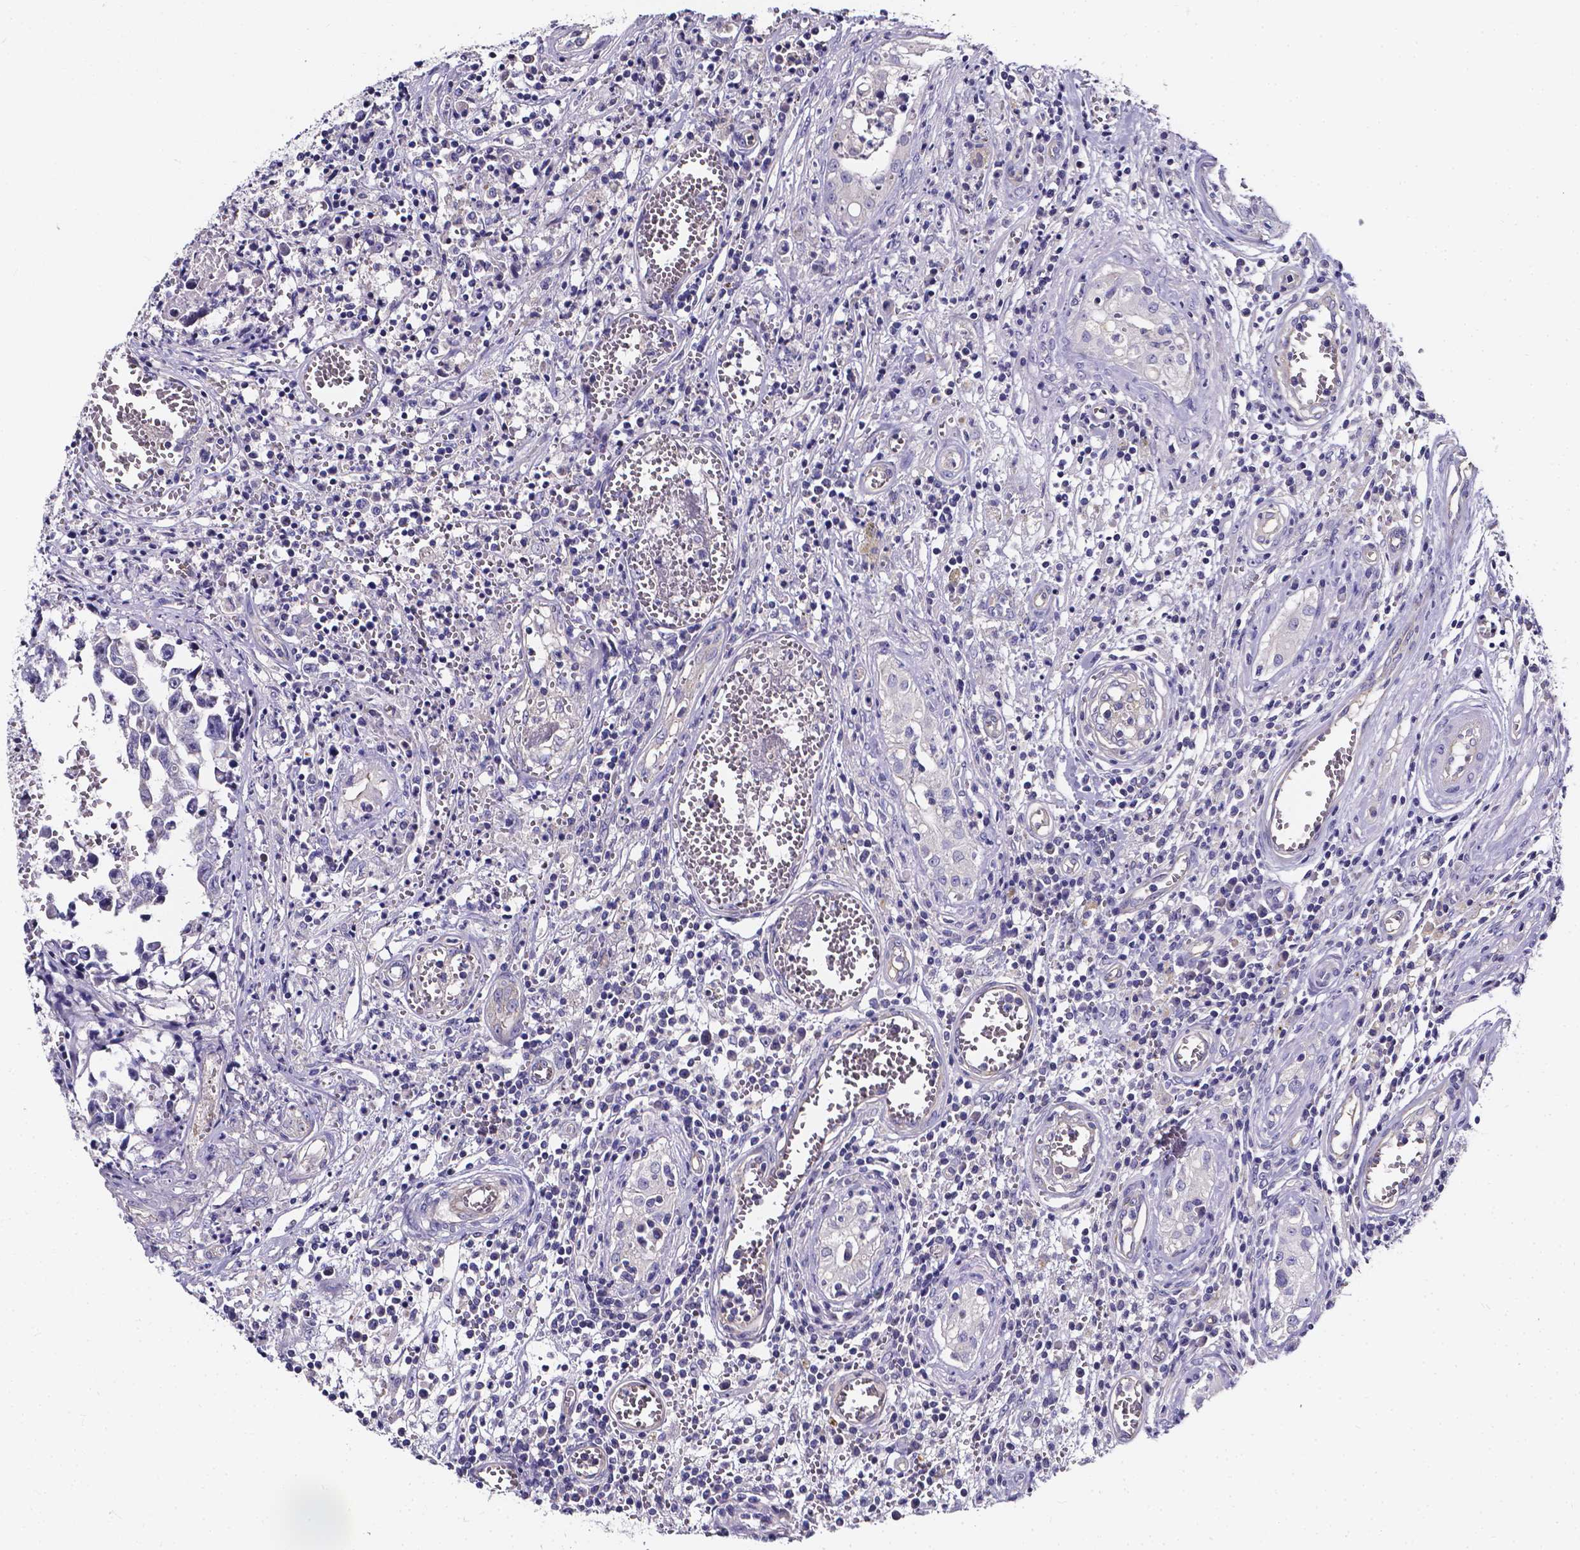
{"staining": {"intensity": "negative", "quantity": "none", "location": "none"}, "tissue": "testis cancer", "cell_type": "Tumor cells", "image_type": "cancer", "snomed": [{"axis": "morphology", "description": "Carcinoma, Embryonal, NOS"}, {"axis": "topography", "description": "Testis"}], "caption": "Protein analysis of testis cancer (embryonal carcinoma) exhibits no significant staining in tumor cells.", "gene": "CACNG8", "patient": {"sex": "male", "age": 36}}